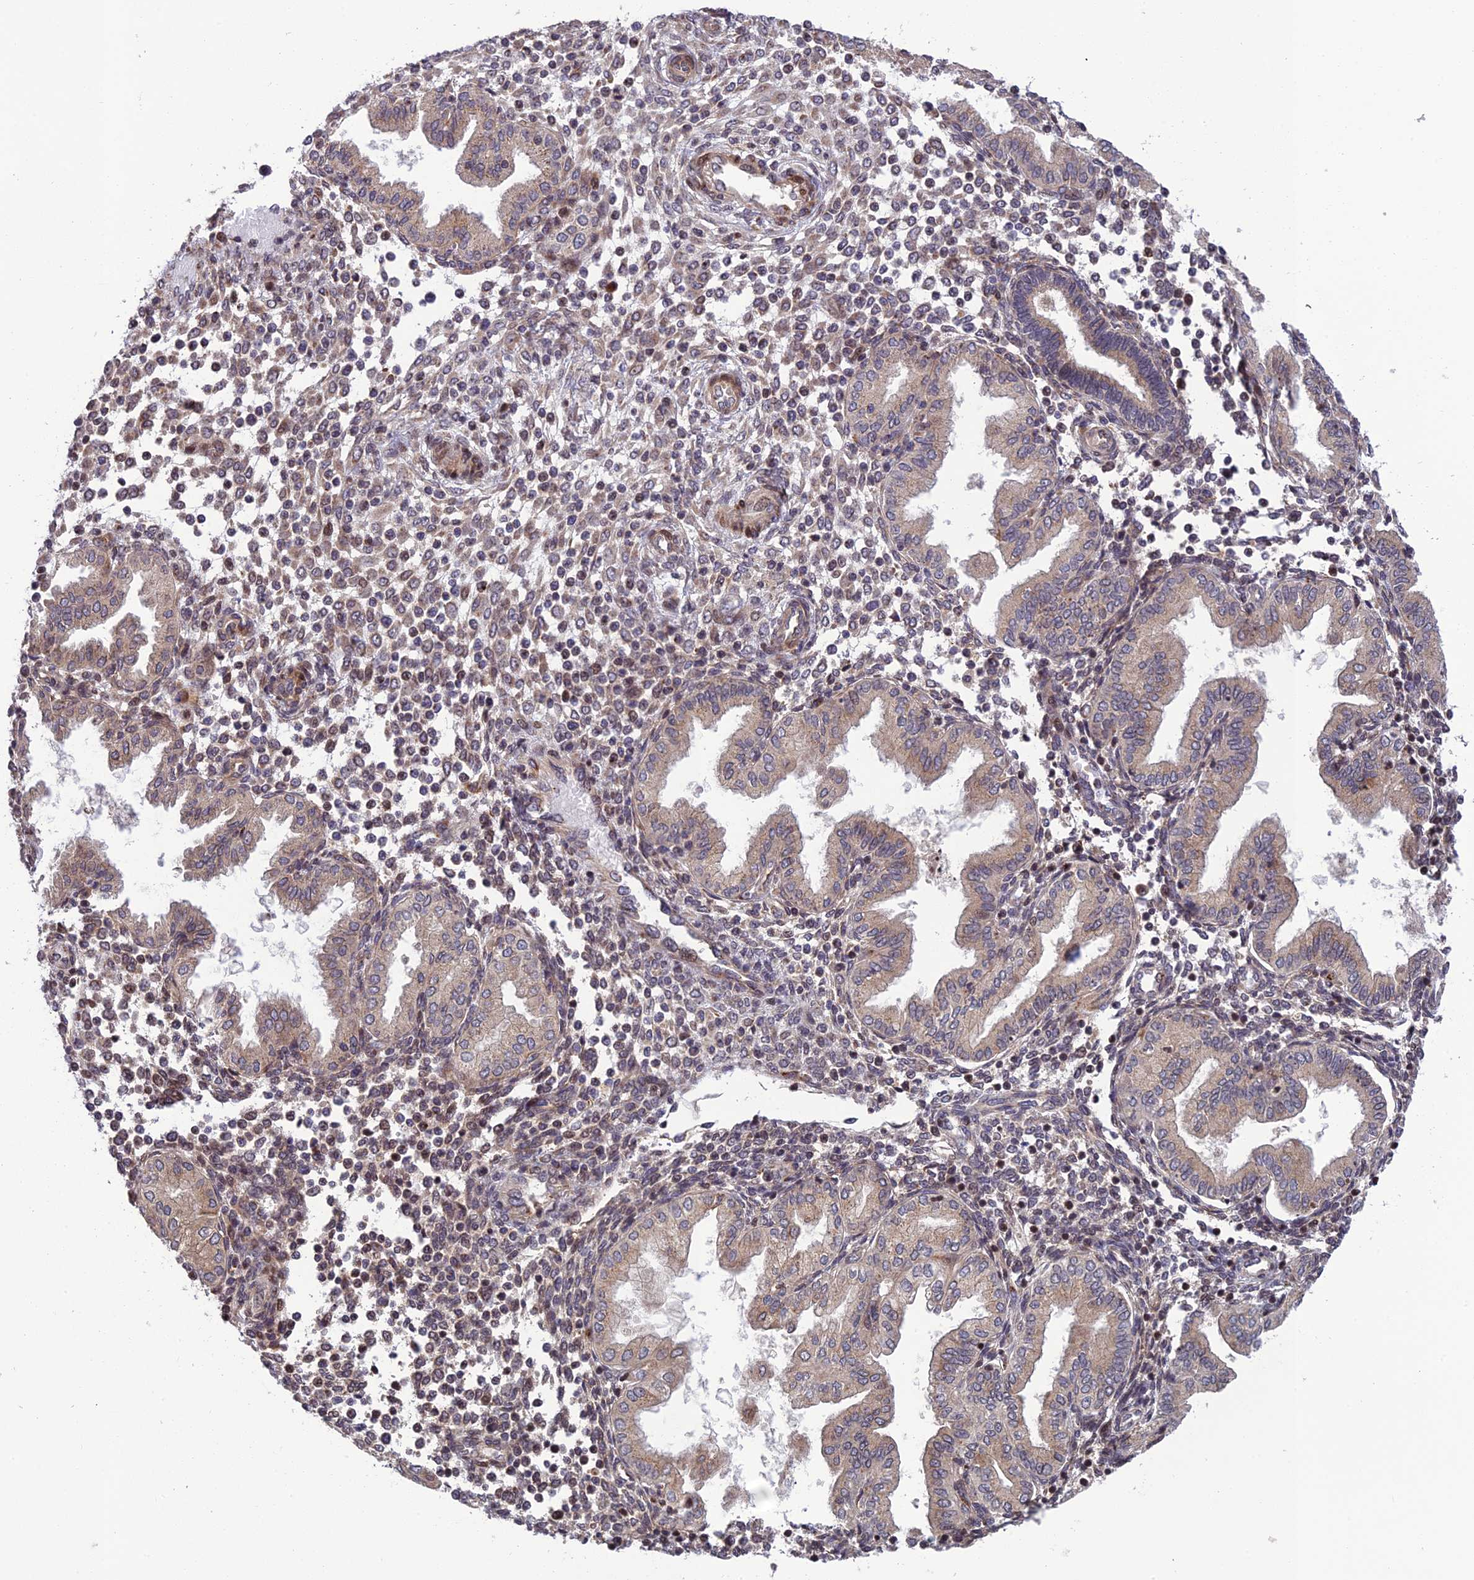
{"staining": {"intensity": "weak", "quantity": "25%-75%", "location": "nuclear"}, "tissue": "endometrium", "cell_type": "Cells in endometrial stroma", "image_type": "normal", "snomed": [{"axis": "morphology", "description": "Normal tissue, NOS"}, {"axis": "topography", "description": "Endometrium"}], "caption": "A brown stain highlights weak nuclear staining of a protein in cells in endometrial stroma of benign endometrium.", "gene": "SMIM7", "patient": {"sex": "female", "age": 53}}